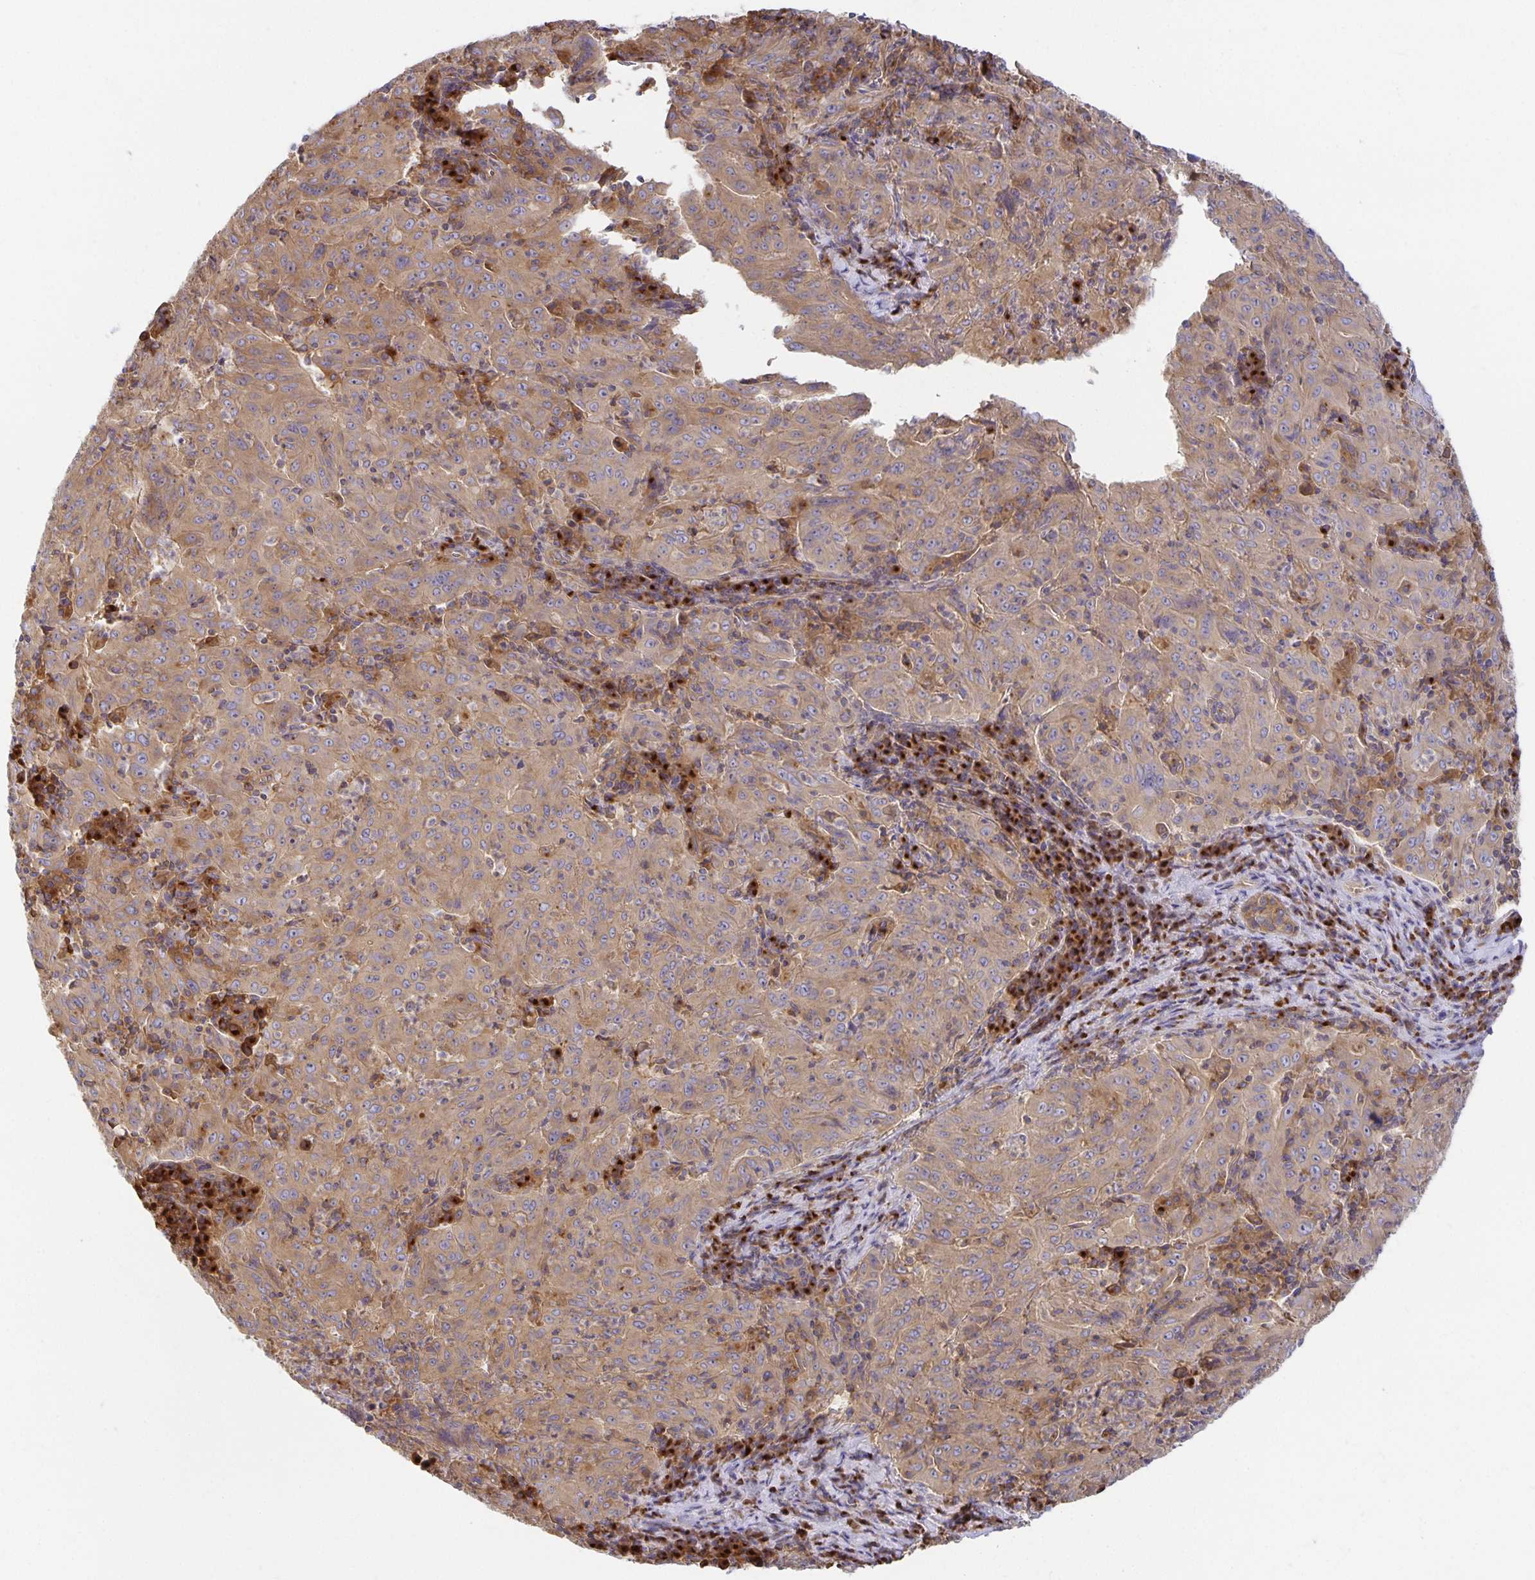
{"staining": {"intensity": "weak", "quantity": ">75%", "location": "cytoplasmic/membranous"}, "tissue": "pancreatic cancer", "cell_type": "Tumor cells", "image_type": "cancer", "snomed": [{"axis": "morphology", "description": "Adenocarcinoma, NOS"}, {"axis": "topography", "description": "Pancreas"}], "caption": "Immunohistochemical staining of pancreatic cancer exhibits low levels of weak cytoplasmic/membranous expression in approximately >75% of tumor cells.", "gene": "USO1", "patient": {"sex": "male", "age": 63}}